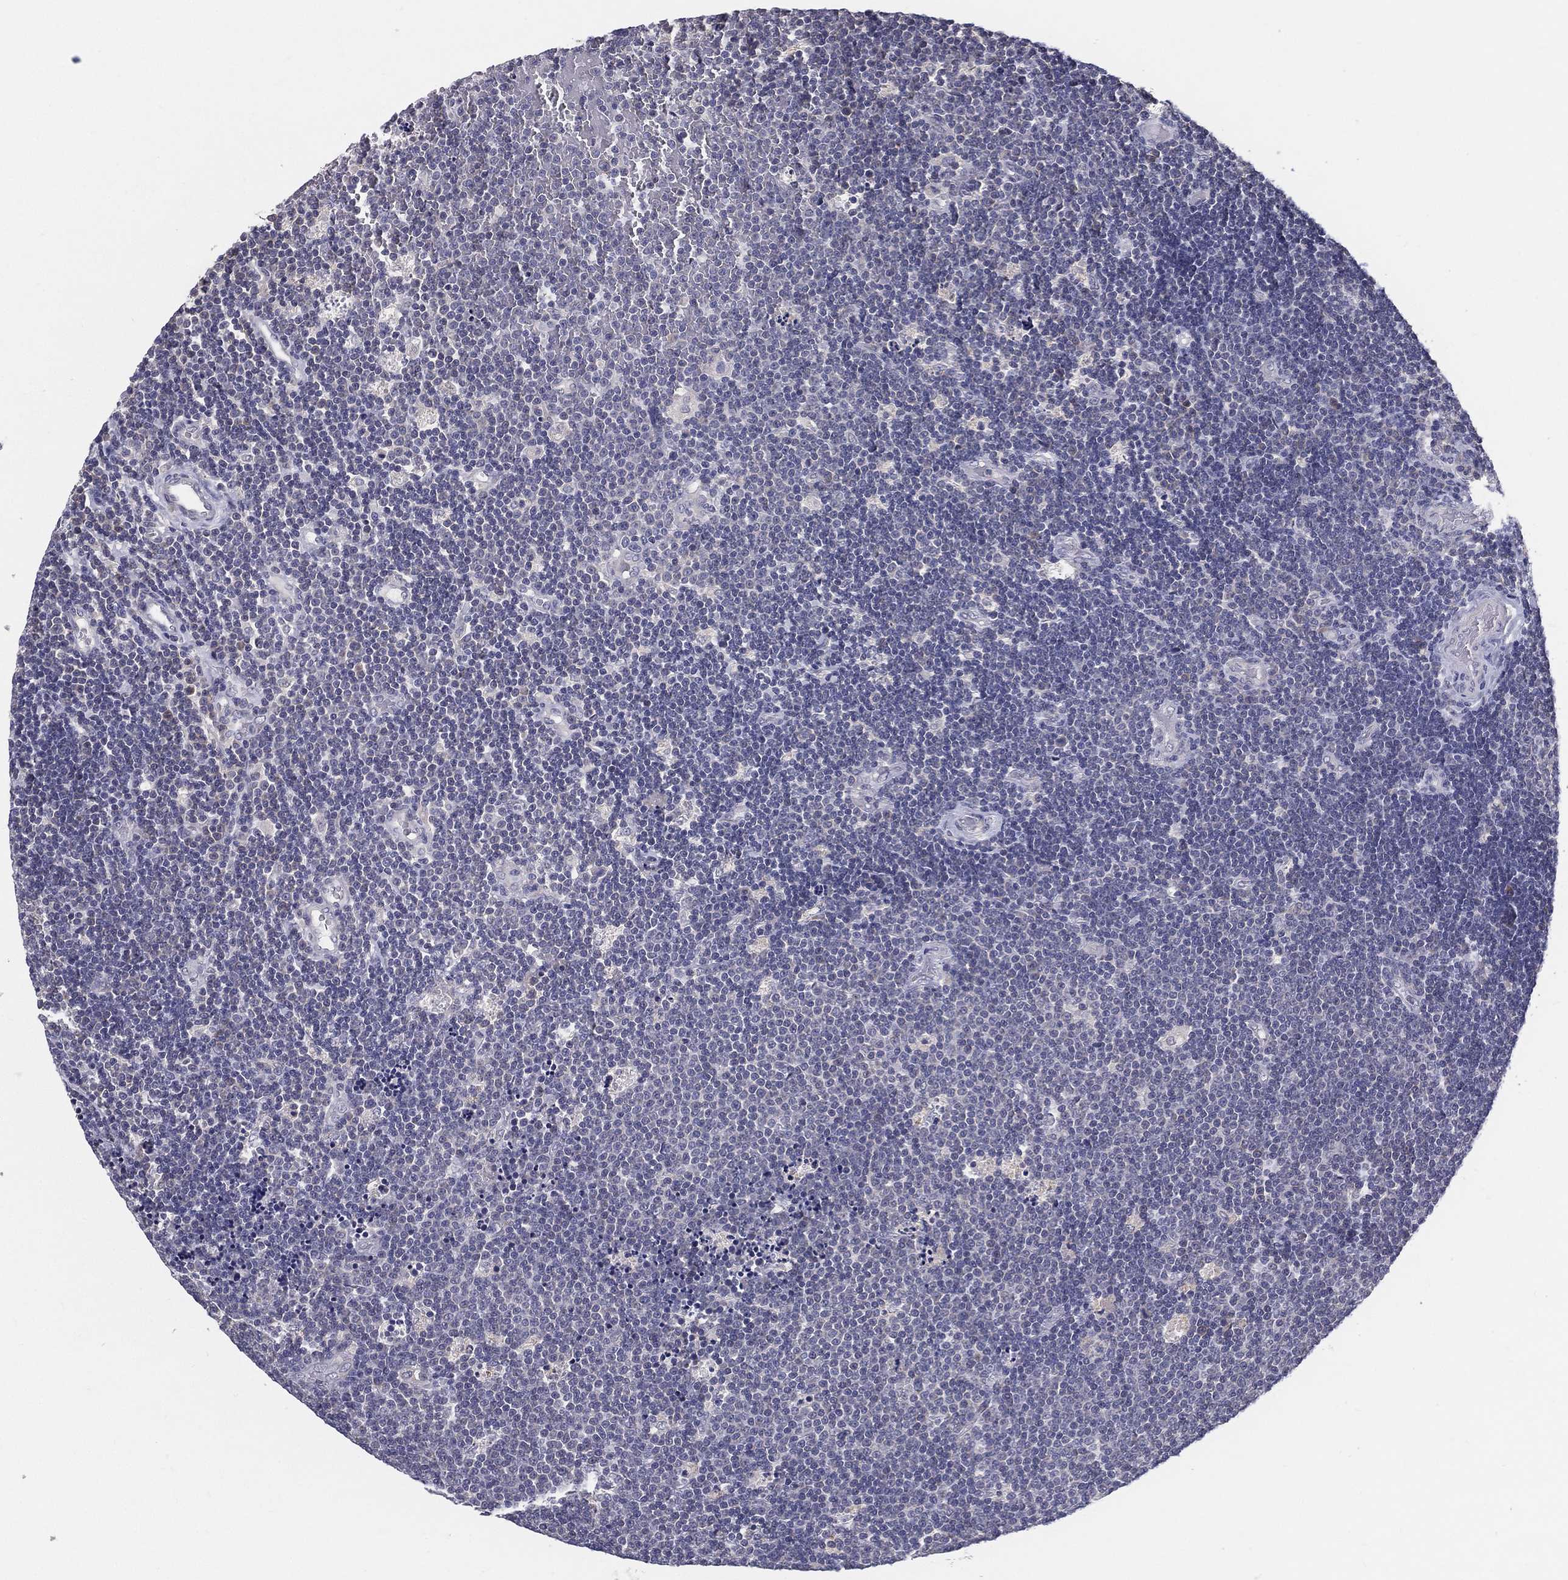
{"staining": {"intensity": "negative", "quantity": "none", "location": "none"}, "tissue": "lymphoma", "cell_type": "Tumor cells", "image_type": "cancer", "snomed": [{"axis": "morphology", "description": "Malignant lymphoma, non-Hodgkin's type, Low grade"}, {"axis": "topography", "description": "Brain"}], "caption": "Low-grade malignant lymphoma, non-Hodgkin's type was stained to show a protein in brown. There is no significant positivity in tumor cells. (DAB immunohistochemistry with hematoxylin counter stain).", "gene": "PCSK1", "patient": {"sex": "female", "age": 66}}